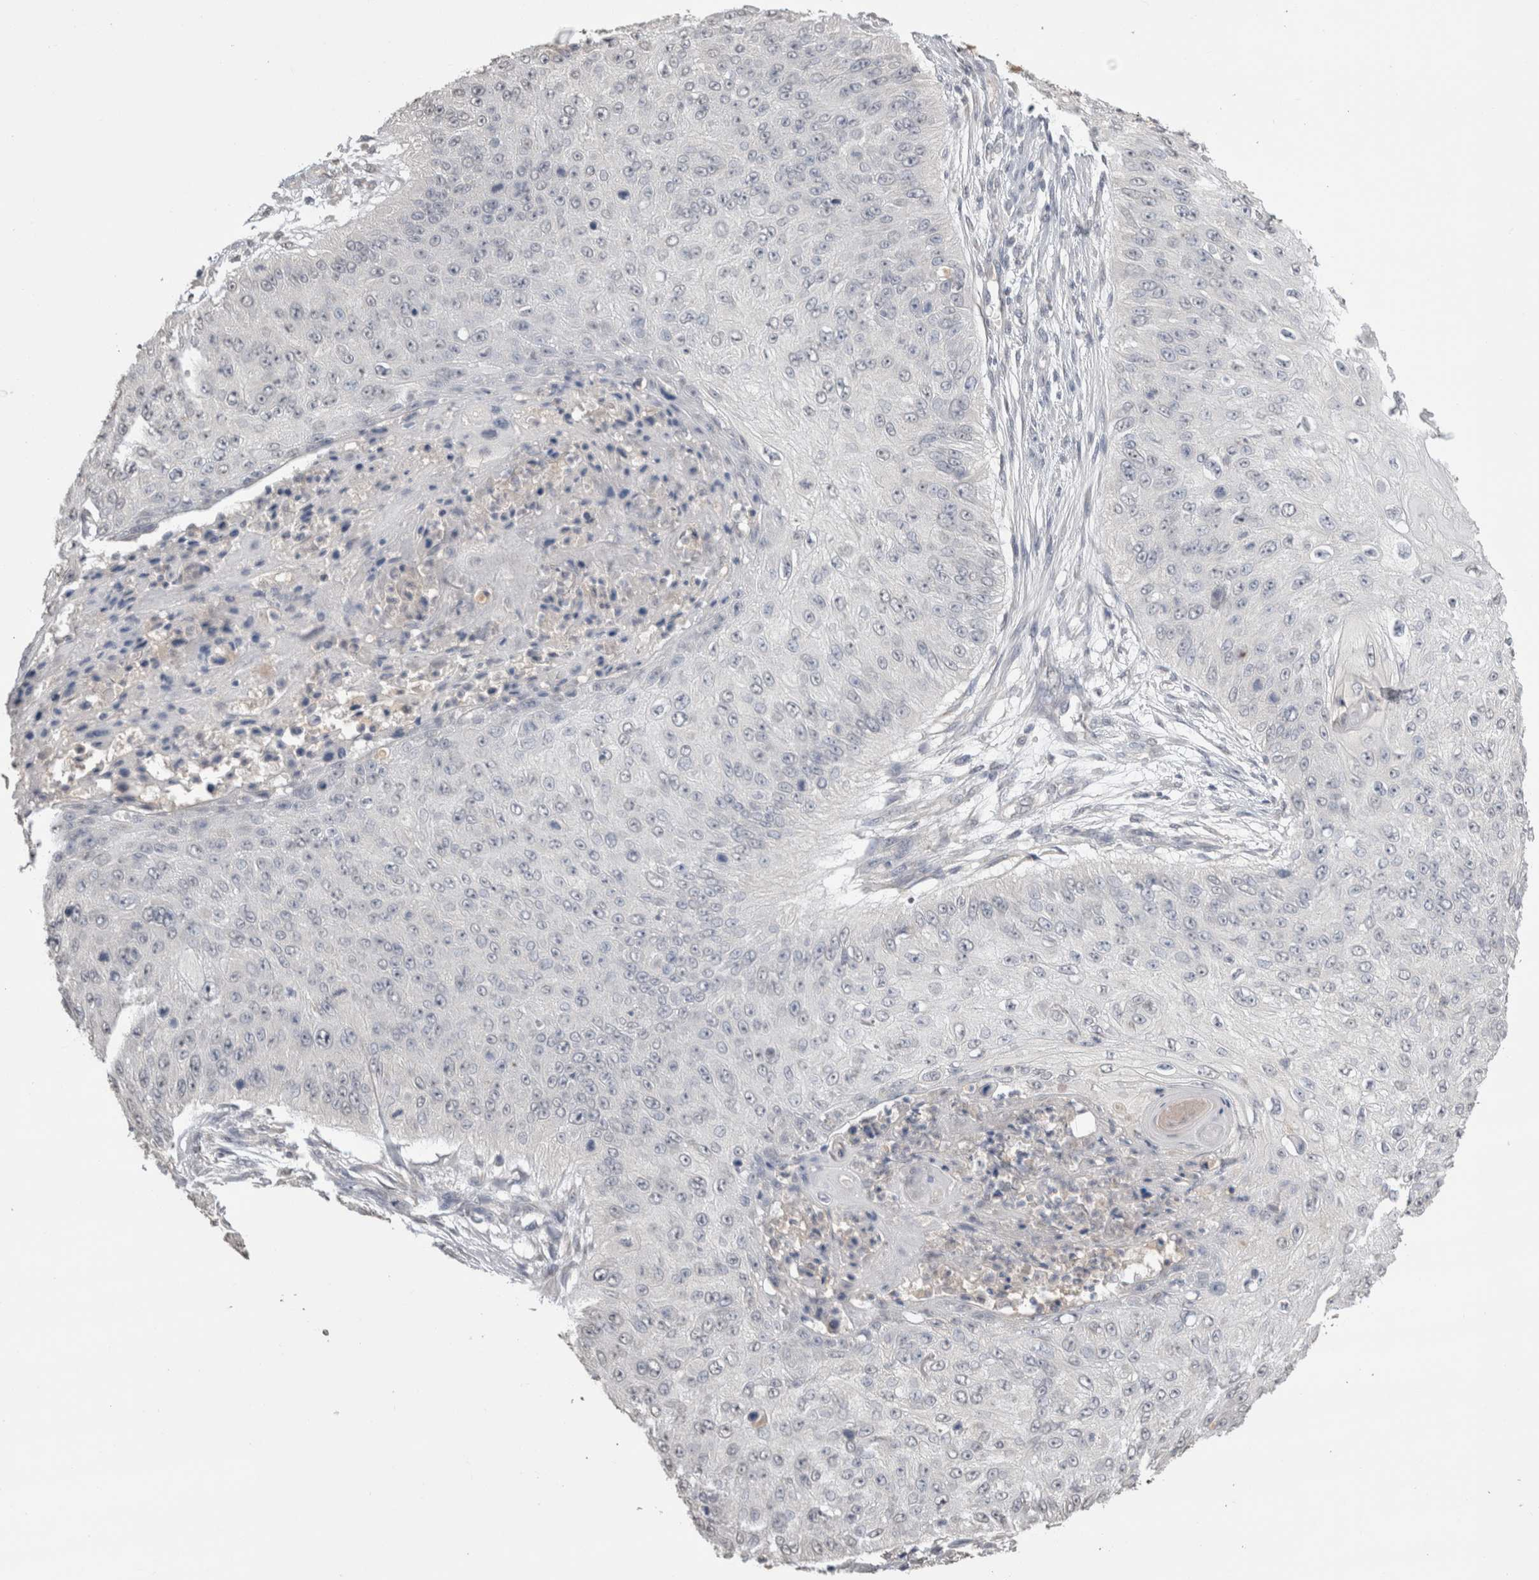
{"staining": {"intensity": "negative", "quantity": "none", "location": "none"}, "tissue": "skin cancer", "cell_type": "Tumor cells", "image_type": "cancer", "snomed": [{"axis": "morphology", "description": "Squamous cell carcinoma, NOS"}, {"axis": "topography", "description": "Skin"}], "caption": "Immunohistochemistry (IHC) of skin cancer (squamous cell carcinoma) displays no staining in tumor cells.", "gene": "NAALADL2", "patient": {"sex": "female", "age": 80}}